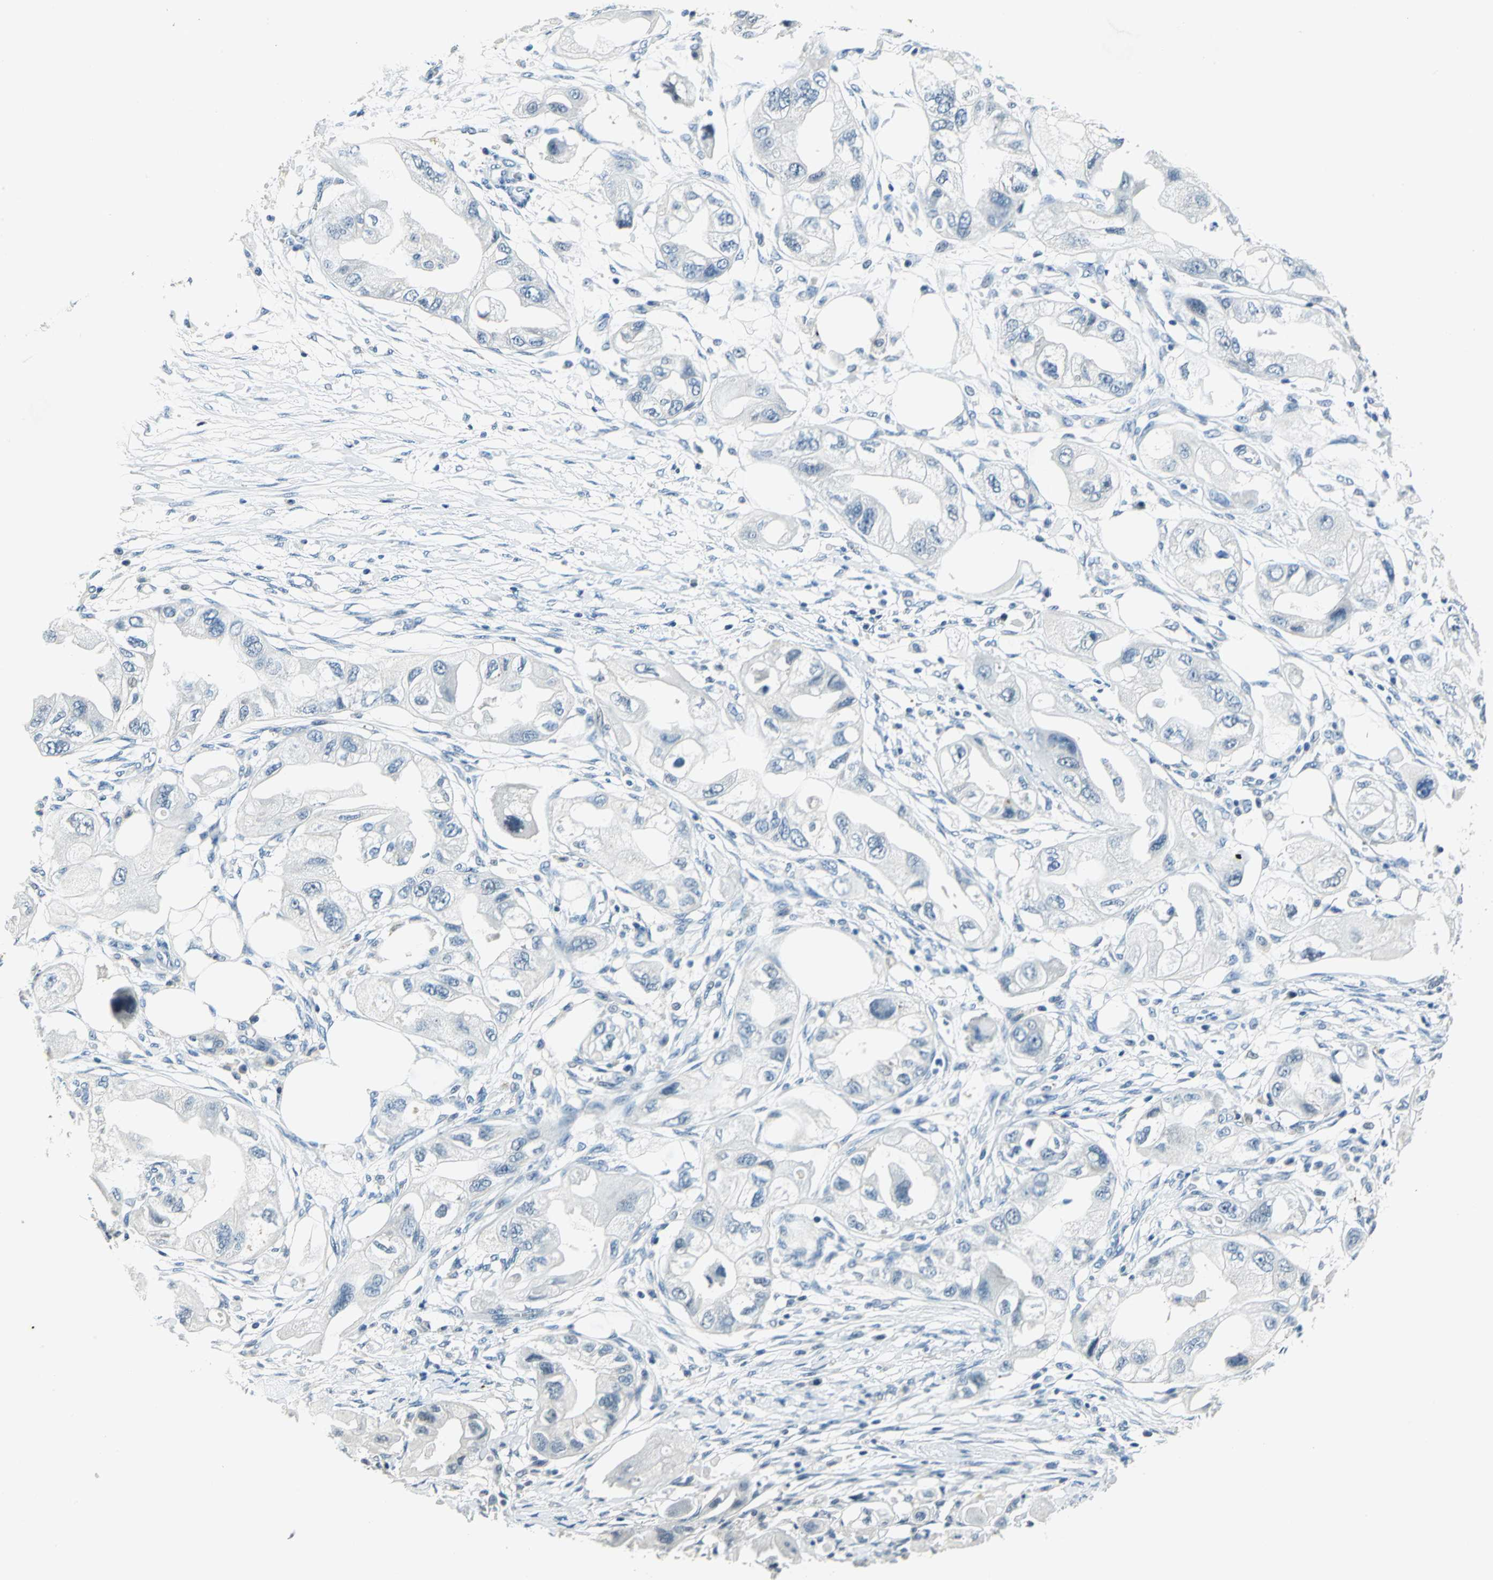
{"staining": {"intensity": "negative", "quantity": "none", "location": "none"}, "tissue": "endometrial cancer", "cell_type": "Tumor cells", "image_type": "cancer", "snomed": [{"axis": "morphology", "description": "Adenocarcinoma, NOS"}, {"axis": "topography", "description": "Endometrium"}], "caption": "Protein analysis of endometrial cancer demonstrates no significant expression in tumor cells.", "gene": "RAD17", "patient": {"sex": "female", "age": 67}}